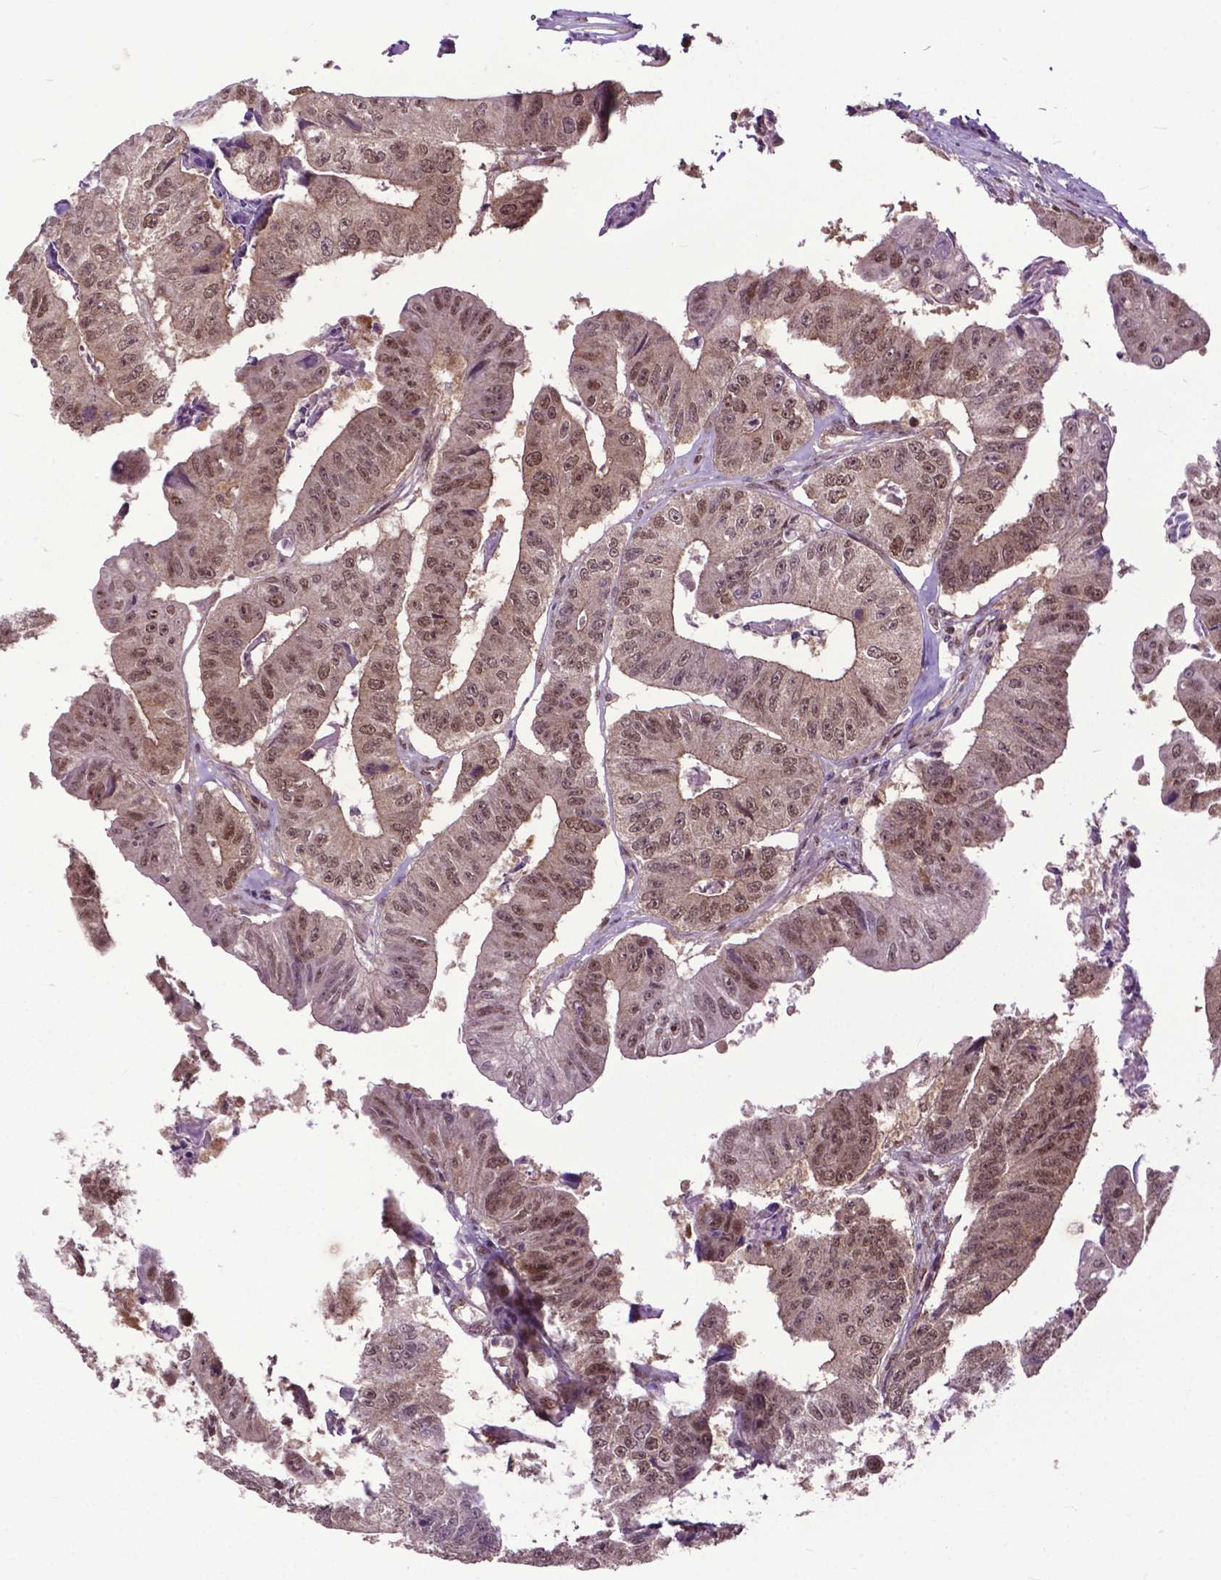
{"staining": {"intensity": "moderate", "quantity": "25%-75%", "location": "nuclear"}, "tissue": "colorectal cancer", "cell_type": "Tumor cells", "image_type": "cancer", "snomed": [{"axis": "morphology", "description": "Adenocarcinoma, NOS"}, {"axis": "topography", "description": "Colon"}], "caption": "Colorectal cancer stained with a protein marker demonstrates moderate staining in tumor cells.", "gene": "FAF1", "patient": {"sex": "female", "age": 67}}